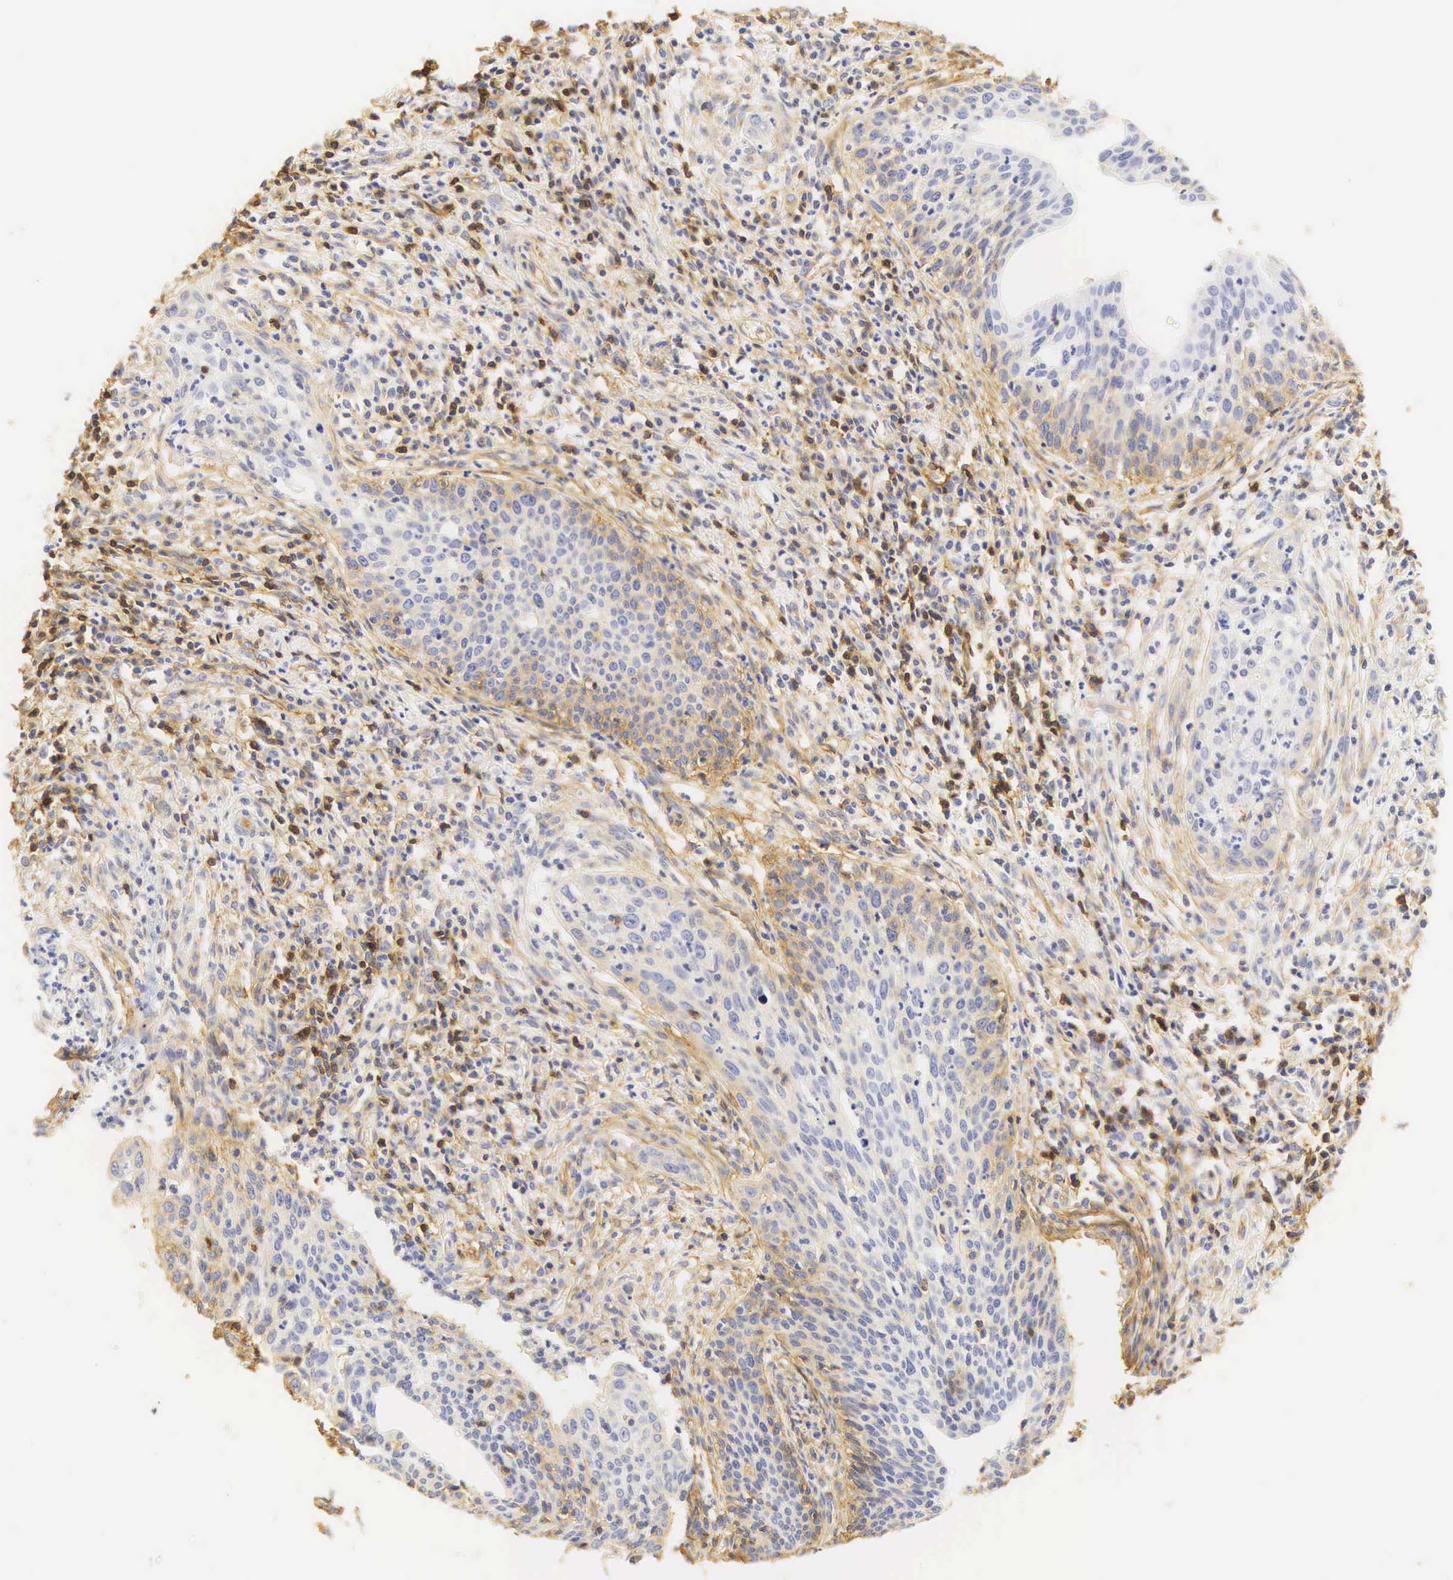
{"staining": {"intensity": "weak", "quantity": "<25%", "location": "cytoplasmic/membranous"}, "tissue": "cervical cancer", "cell_type": "Tumor cells", "image_type": "cancer", "snomed": [{"axis": "morphology", "description": "Squamous cell carcinoma, NOS"}, {"axis": "topography", "description": "Cervix"}], "caption": "Immunohistochemistry of human squamous cell carcinoma (cervical) demonstrates no positivity in tumor cells.", "gene": "CD99", "patient": {"sex": "female", "age": 41}}